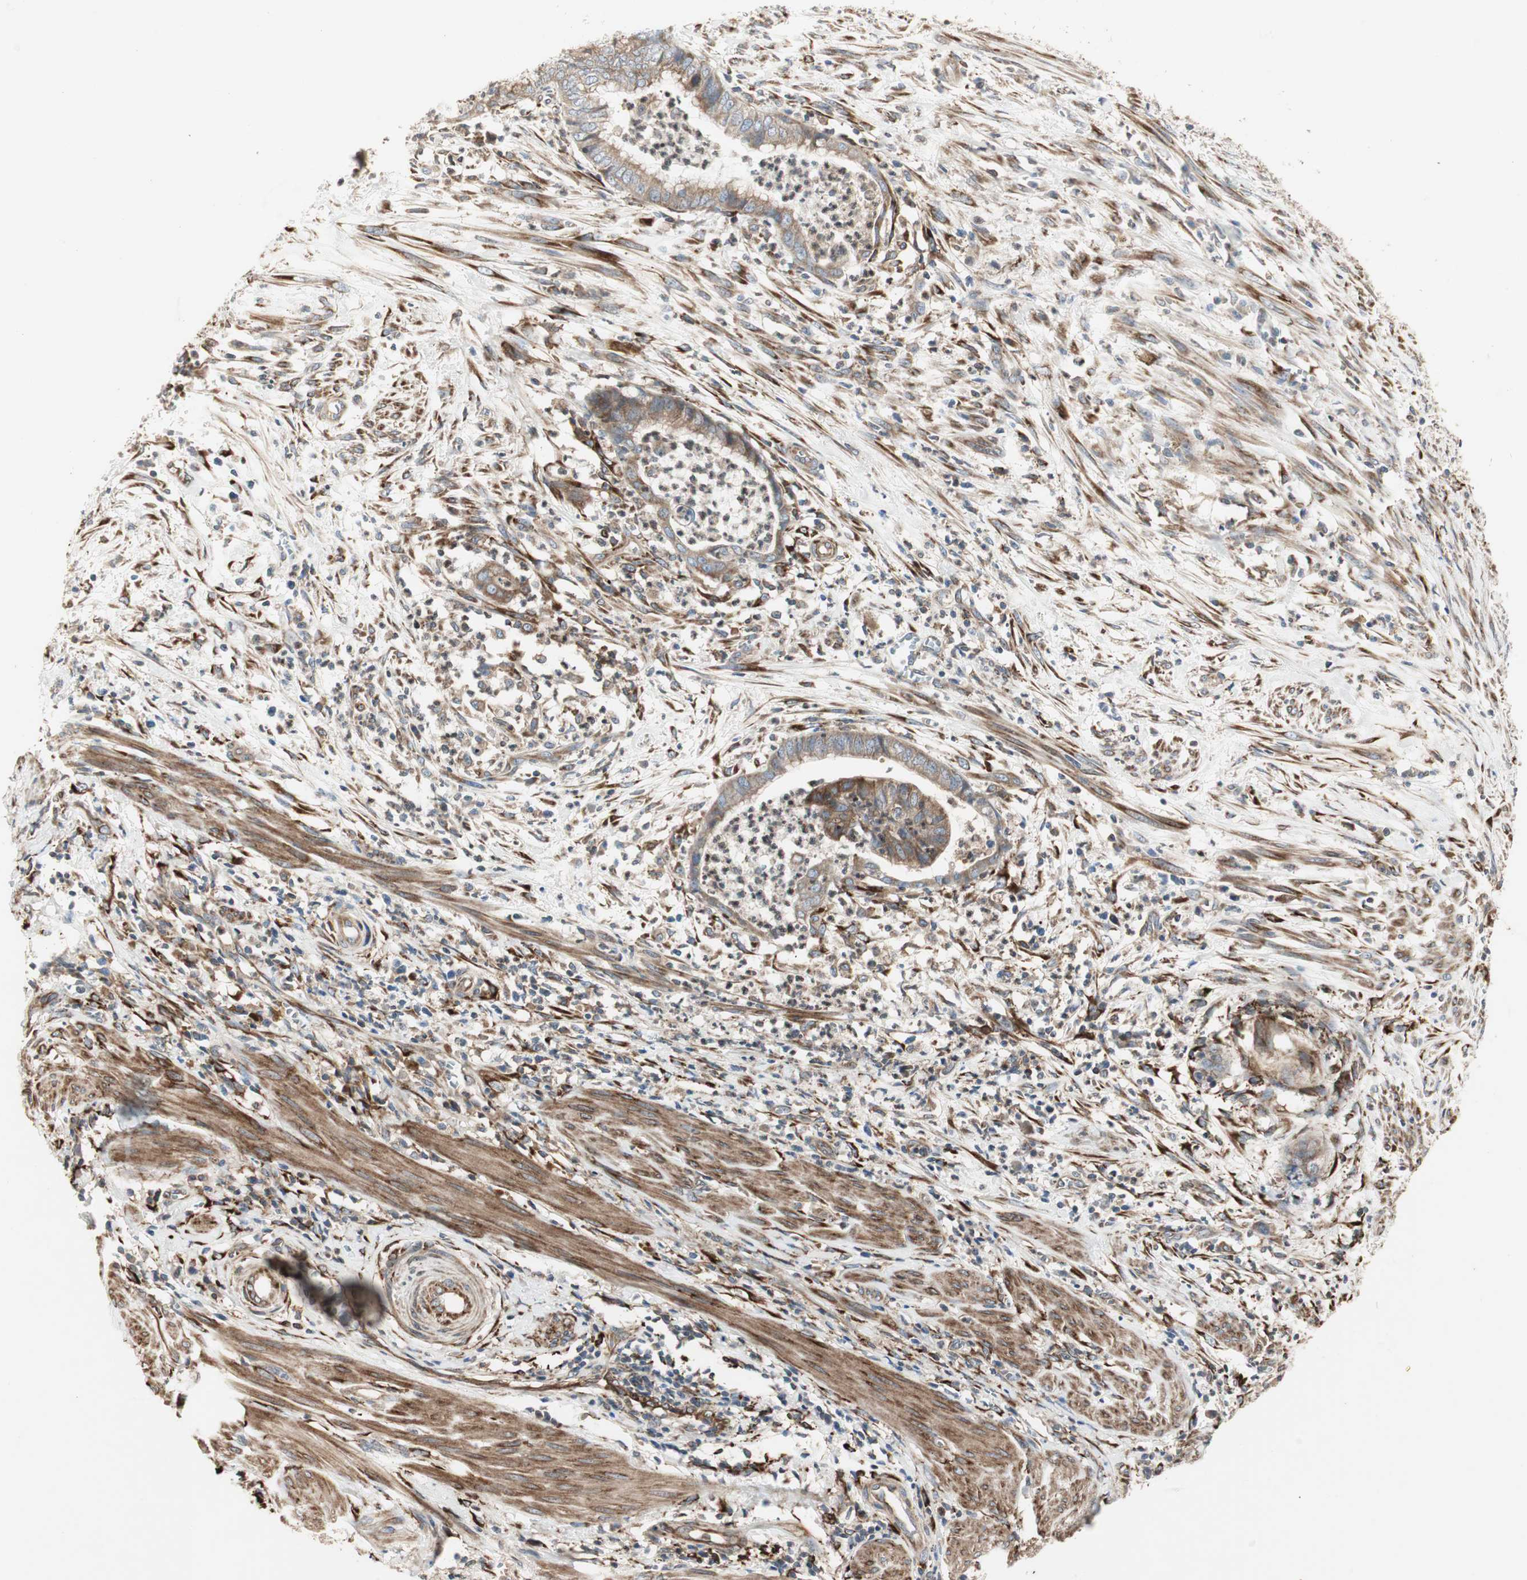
{"staining": {"intensity": "moderate", "quantity": ">75%", "location": "cytoplasmic/membranous"}, "tissue": "endometrial cancer", "cell_type": "Tumor cells", "image_type": "cancer", "snomed": [{"axis": "morphology", "description": "Necrosis, NOS"}, {"axis": "morphology", "description": "Adenocarcinoma, NOS"}, {"axis": "topography", "description": "Endometrium"}], "caption": "About >75% of tumor cells in endometrial cancer exhibit moderate cytoplasmic/membranous protein staining as visualized by brown immunohistochemical staining.", "gene": "H6PD", "patient": {"sex": "female", "age": 79}}